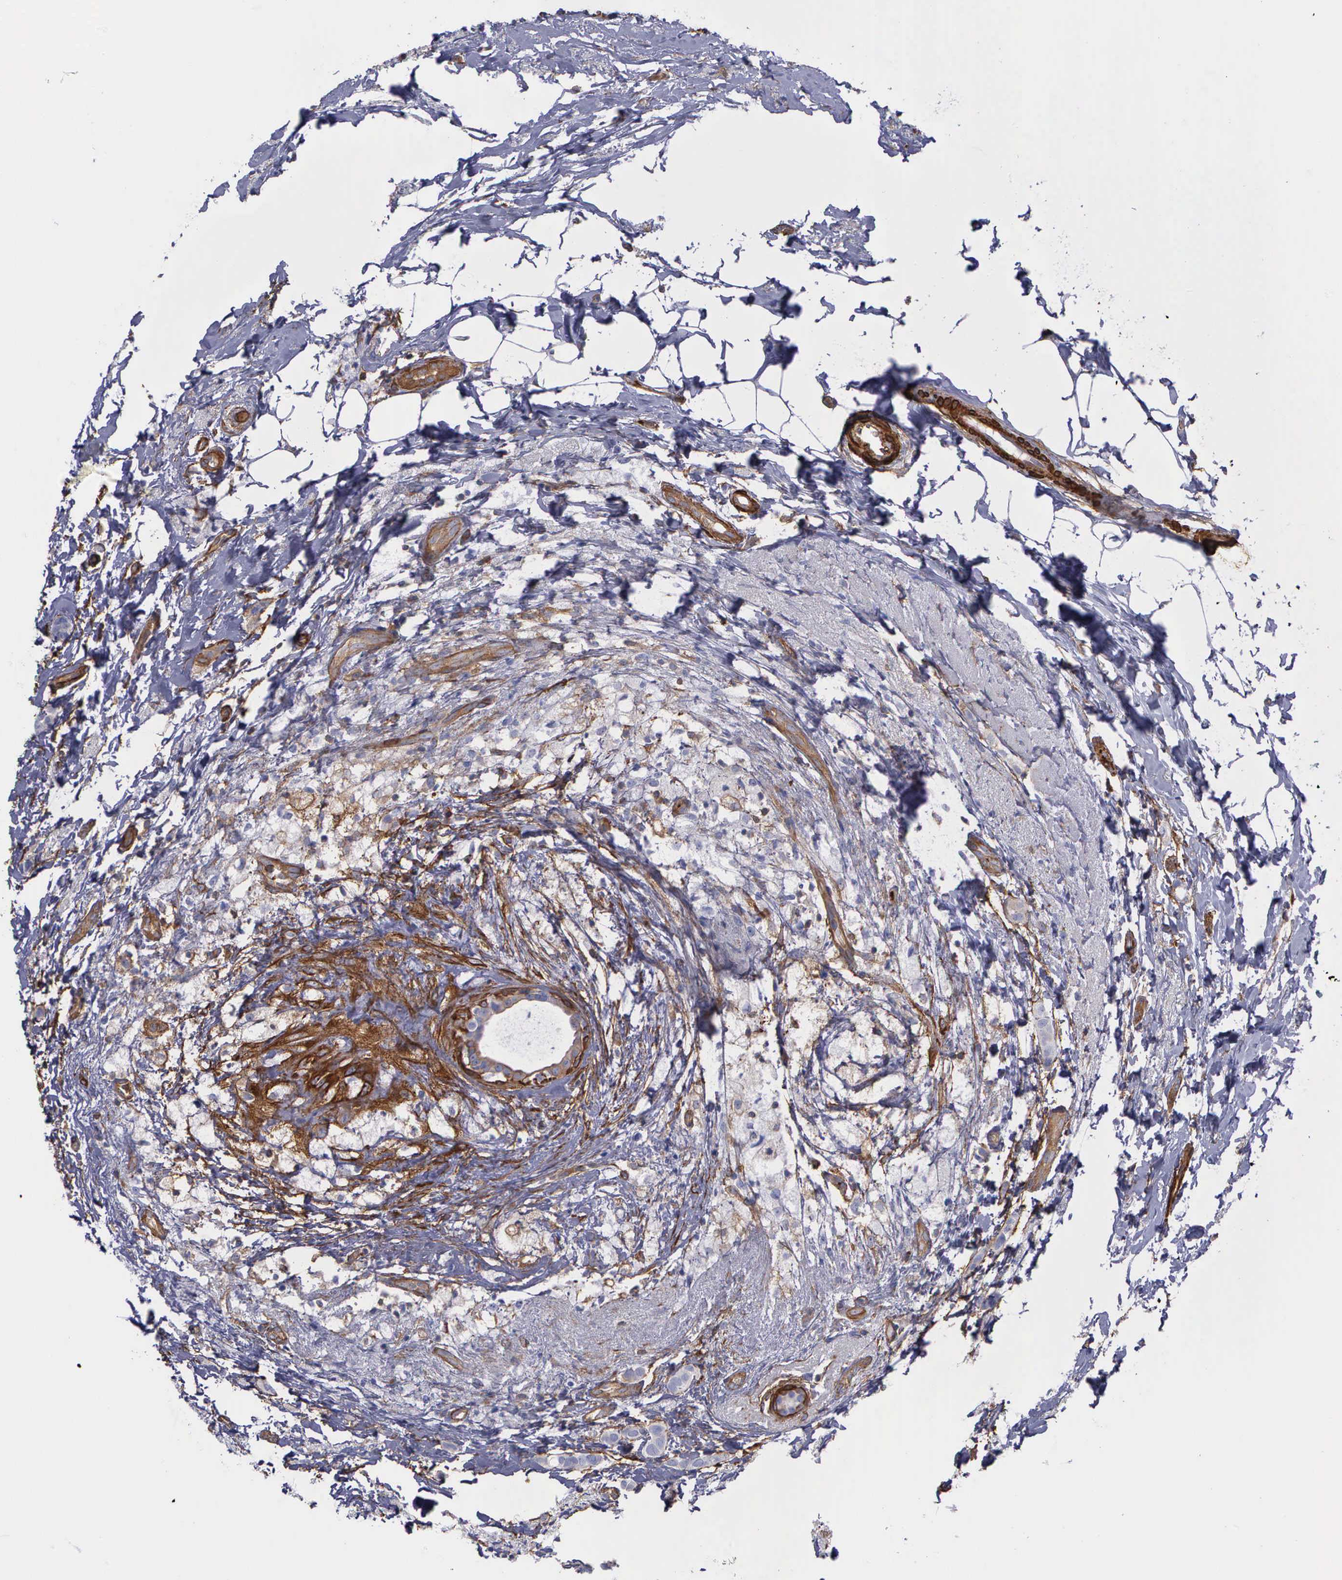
{"staining": {"intensity": "strong", "quantity": "25%-75%", "location": "cytoplasmic/membranous"}, "tissue": "breast cancer", "cell_type": "Tumor cells", "image_type": "cancer", "snomed": [{"axis": "morphology", "description": "Duct carcinoma"}, {"axis": "topography", "description": "Breast"}], "caption": "A photomicrograph of invasive ductal carcinoma (breast) stained for a protein demonstrates strong cytoplasmic/membranous brown staining in tumor cells.", "gene": "FLNA", "patient": {"sex": "female", "age": 54}}